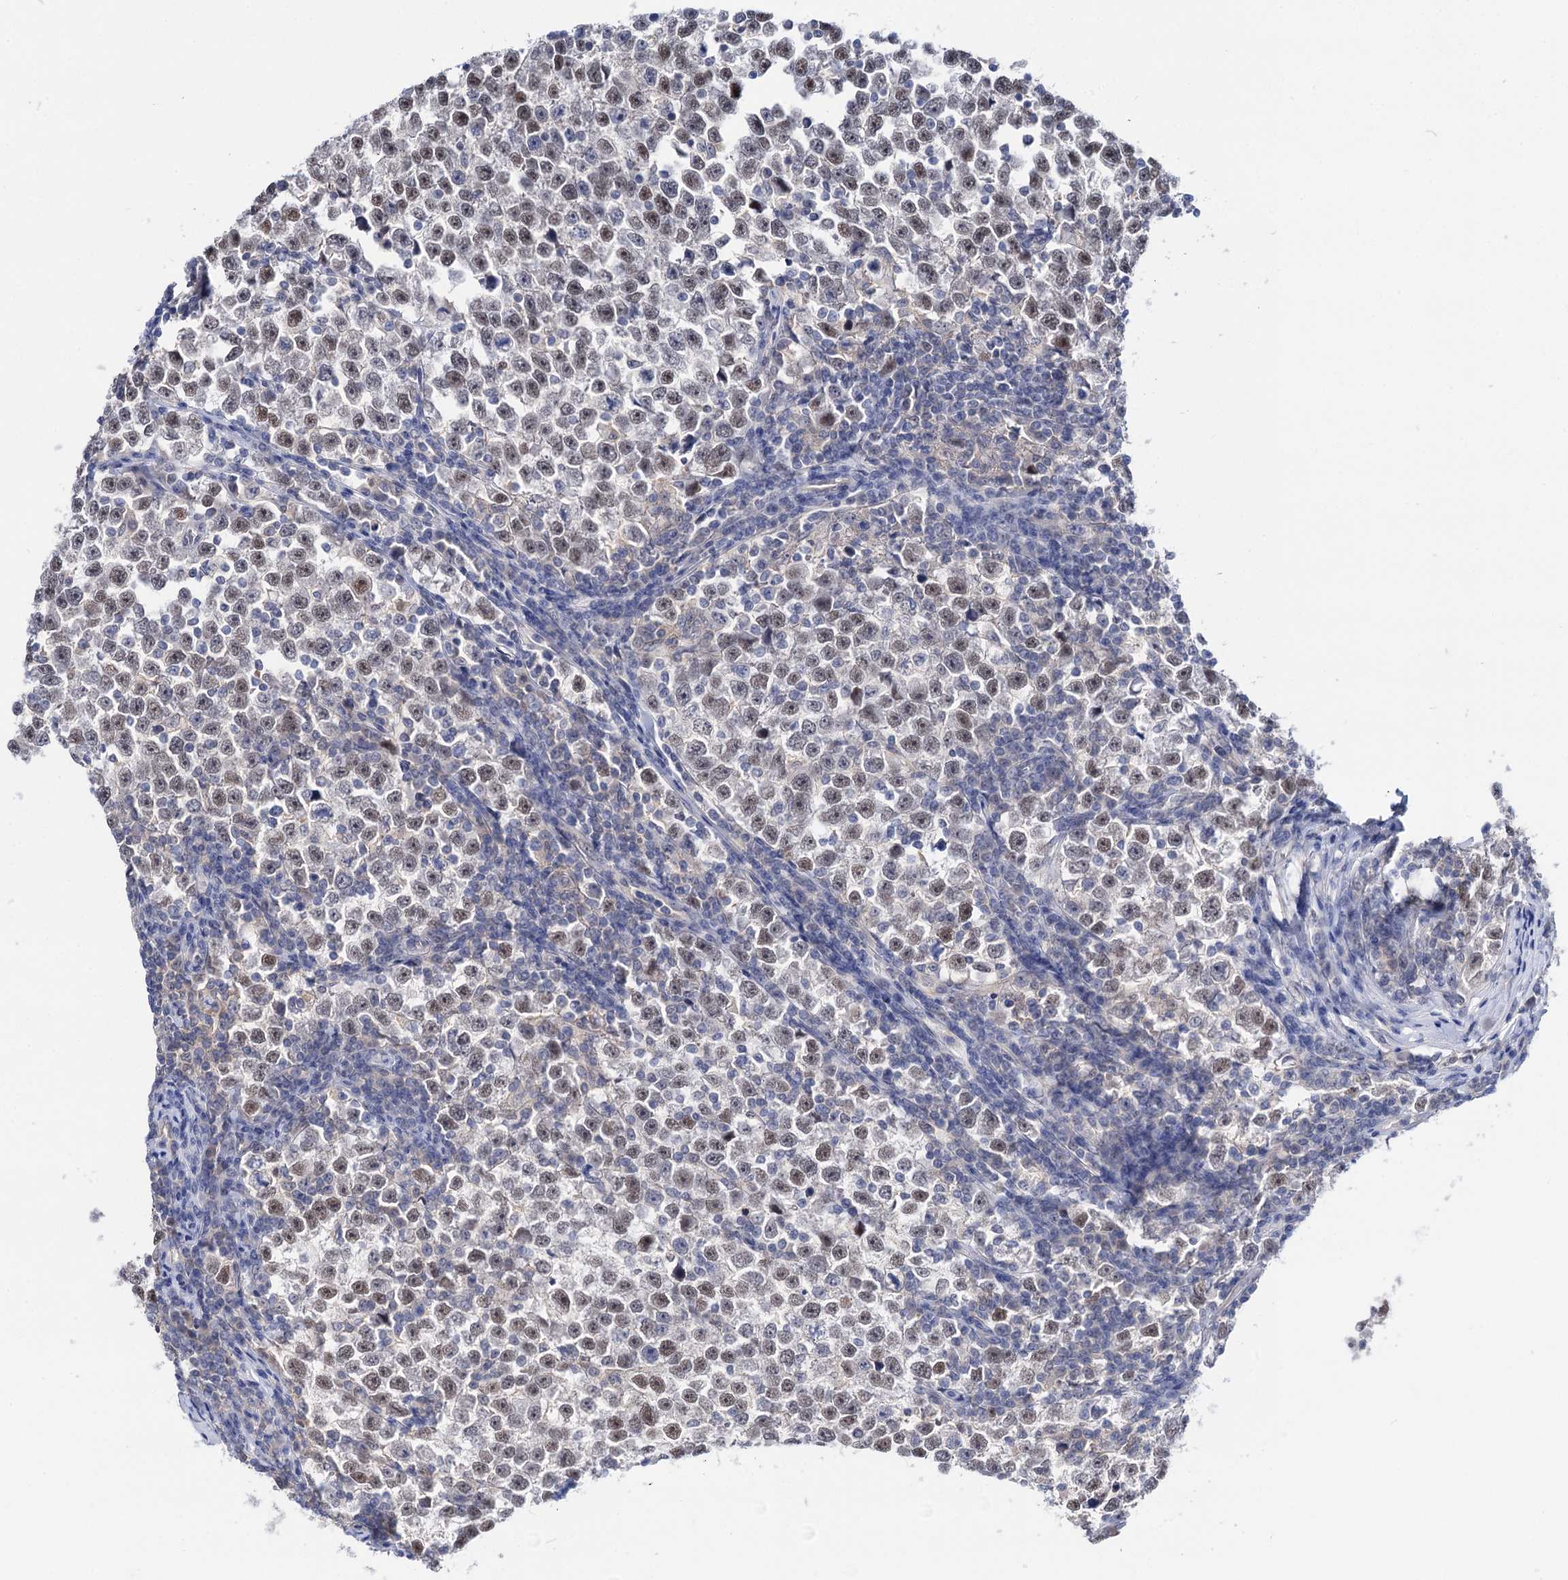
{"staining": {"intensity": "weak", "quantity": ">75%", "location": "nuclear"}, "tissue": "testis cancer", "cell_type": "Tumor cells", "image_type": "cancer", "snomed": [{"axis": "morphology", "description": "Normal tissue, NOS"}, {"axis": "morphology", "description": "Seminoma, NOS"}, {"axis": "topography", "description": "Testis"}], "caption": "A histopathology image showing weak nuclear positivity in about >75% of tumor cells in testis seminoma, as visualized by brown immunohistochemical staining.", "gene": "NEK10", "patient": {"sex": "male", "age": 43}}